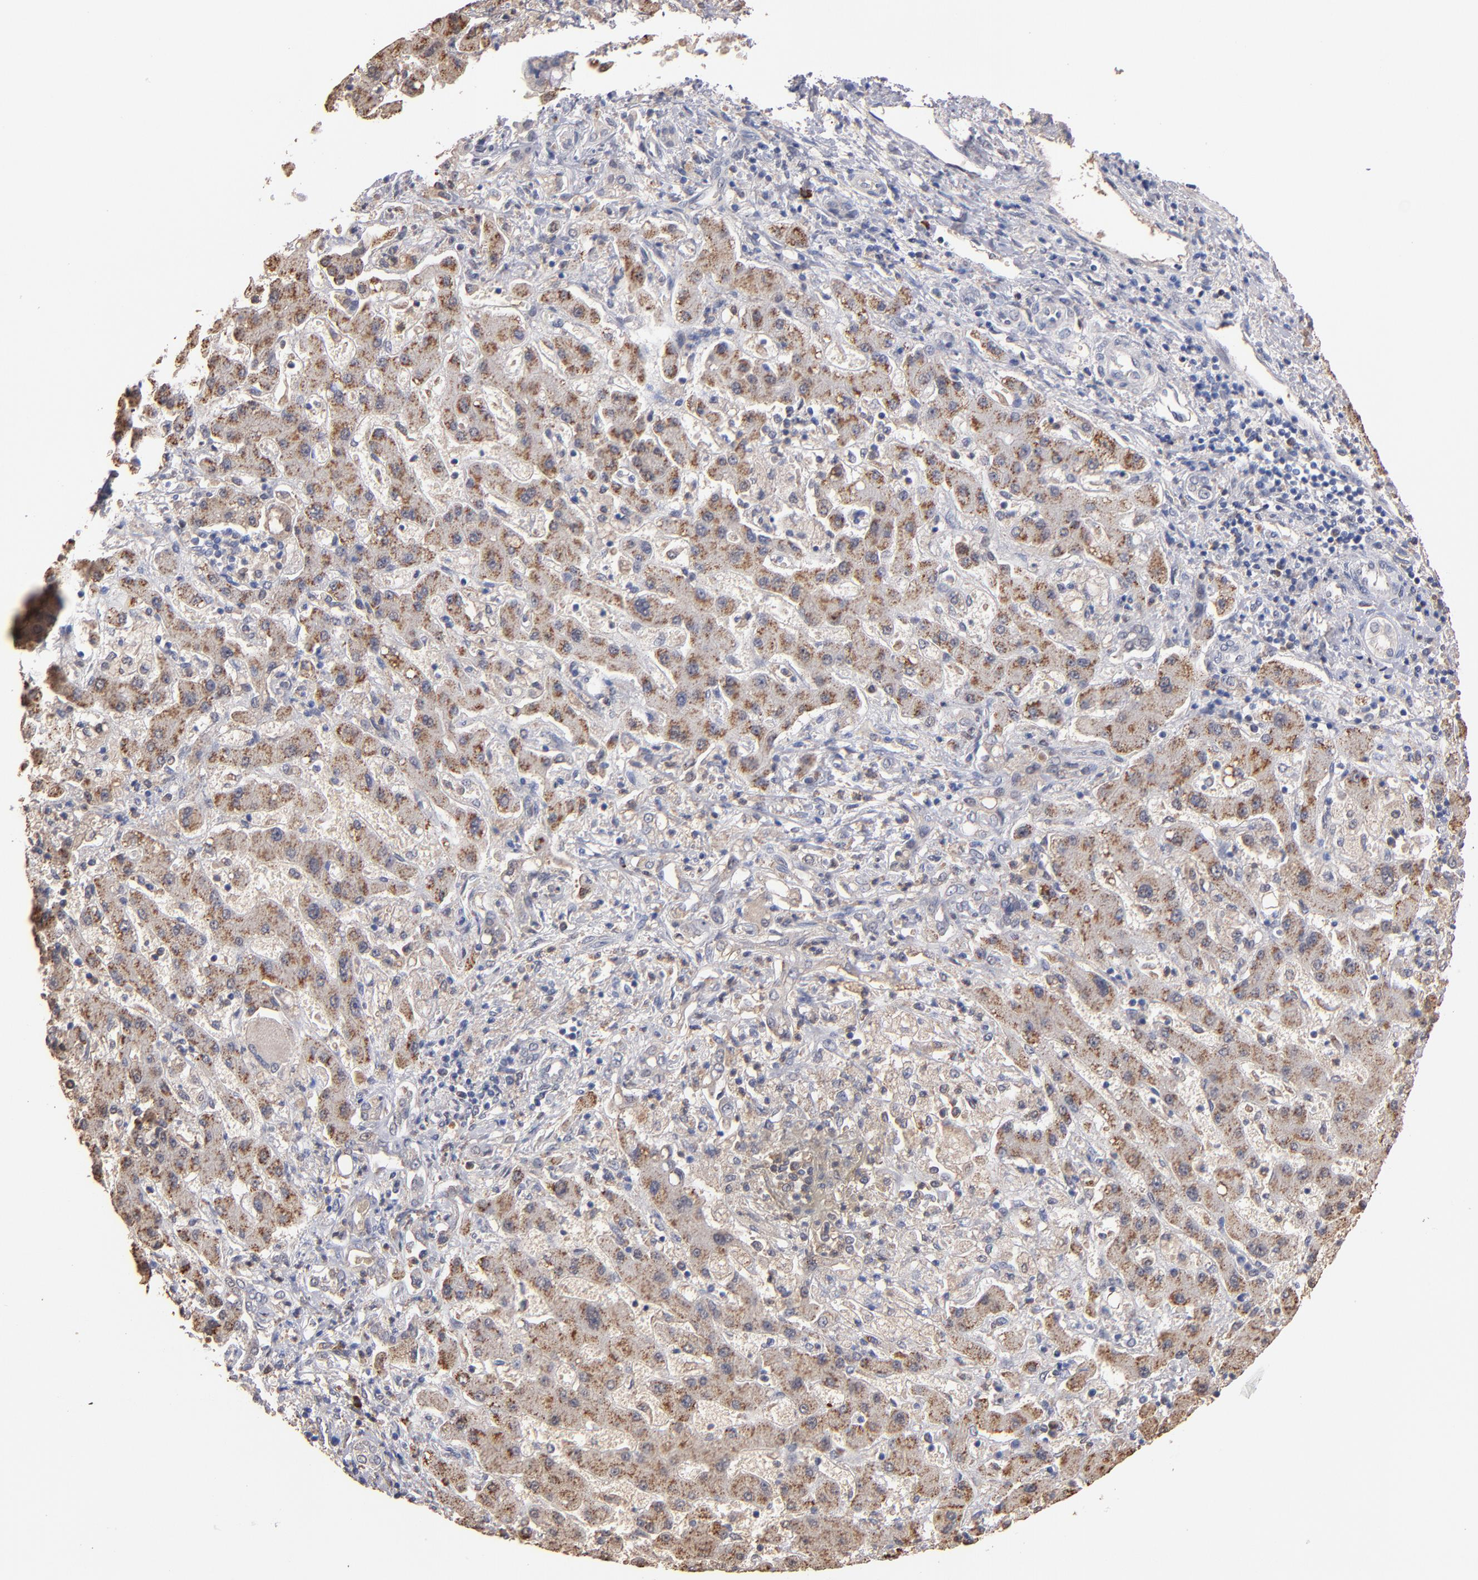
{"staining": {"intensity": "moderate", "quantity": ">75%", "location": "cytoplasmic/membranous"}, "tissue": "liver cancer", "cell_type": "Tumor cells", "image_type": "cancer", "snomed": [{"axis": "morphology", "description": "Cholangiocarcinoma"}, {"axis": "topography", "description": "Liver"}], "caption": "There is medium levels of moderate cytoplasmic/membranous expression in tumor cells of liver cancer, as demonstrated by immunohistochemical staining (brown color).", "gene": "RO60", "patient": {"sex": "male", "age": 50}}